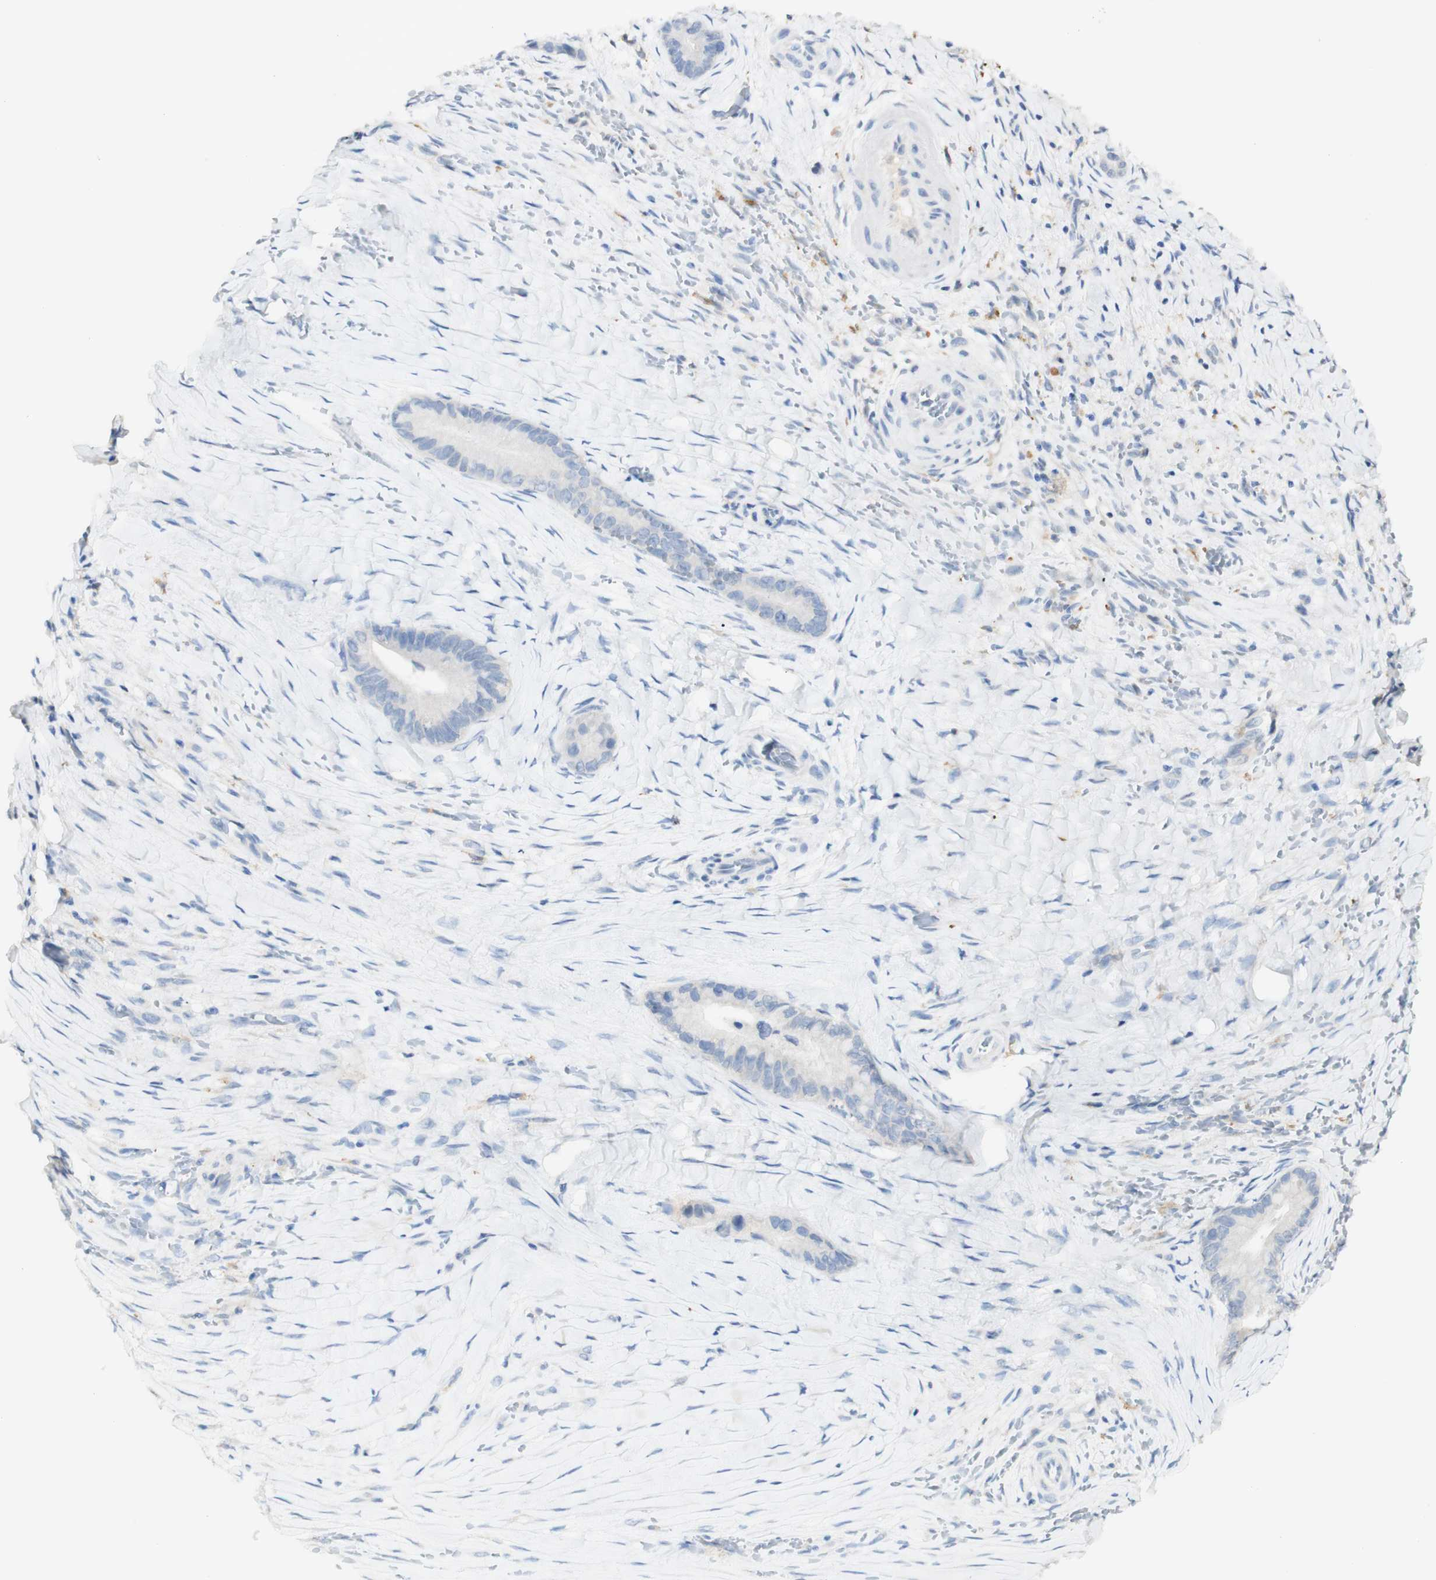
{"staining": {"intensity": "negative", "quantity": "none", "location": "none"}, "tissue": "liver cancer", "cell_type": "Tumor cells", "image_type": "cancer", "snomed": [{"axis": "morphology", "description": "Cholangiocarcinoma"}, {"axis": "topography", "description": "Liver"}], "caption": "Liver cholangiocarcinoma was stained to show a protein in brown. There is no significant staining in tumor cells. (Immunohistochemistry, brightfield microscopy, high magnification).", "gene": "FCGRT", "patient": {"sex": "female", "age": 55}}